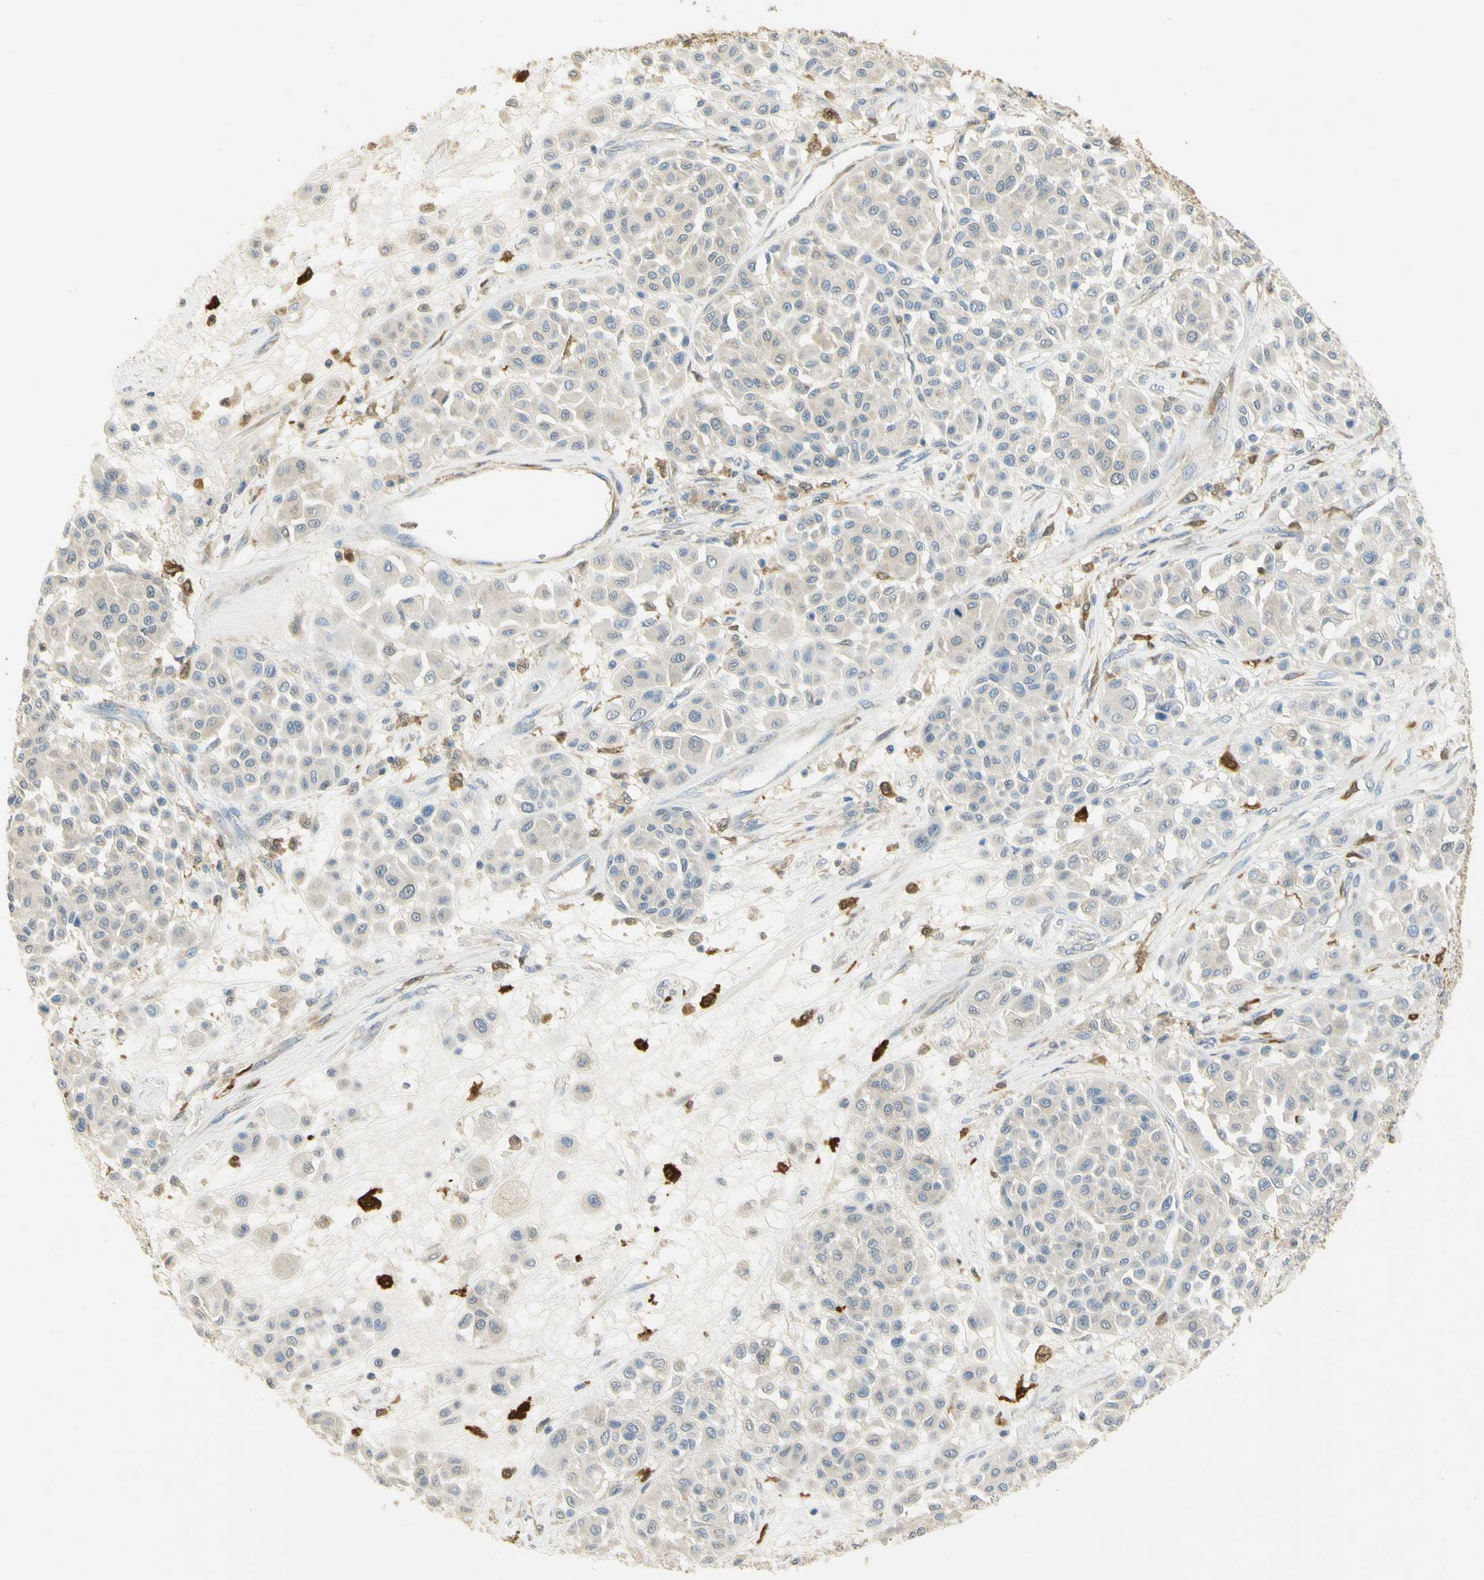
{"staining": {"intensity": "negative", "quantity": "none", "location": "none"}, "tissue": "melanoma", "cell_type": "Tumor cells", "image_type": "cancer", "snomed": [{"axis": "morphology", "description": "Malignant melanoma, Metastatic site"}, {"axis": "topography", "description": "Soft tissue"}], "caption": "This is an immunohistochemistry (IHC) image of human melanoma. There is no staining in tumor cells.", "gene": "PAK1", "patient": {"sex": "male", "age": 41}}